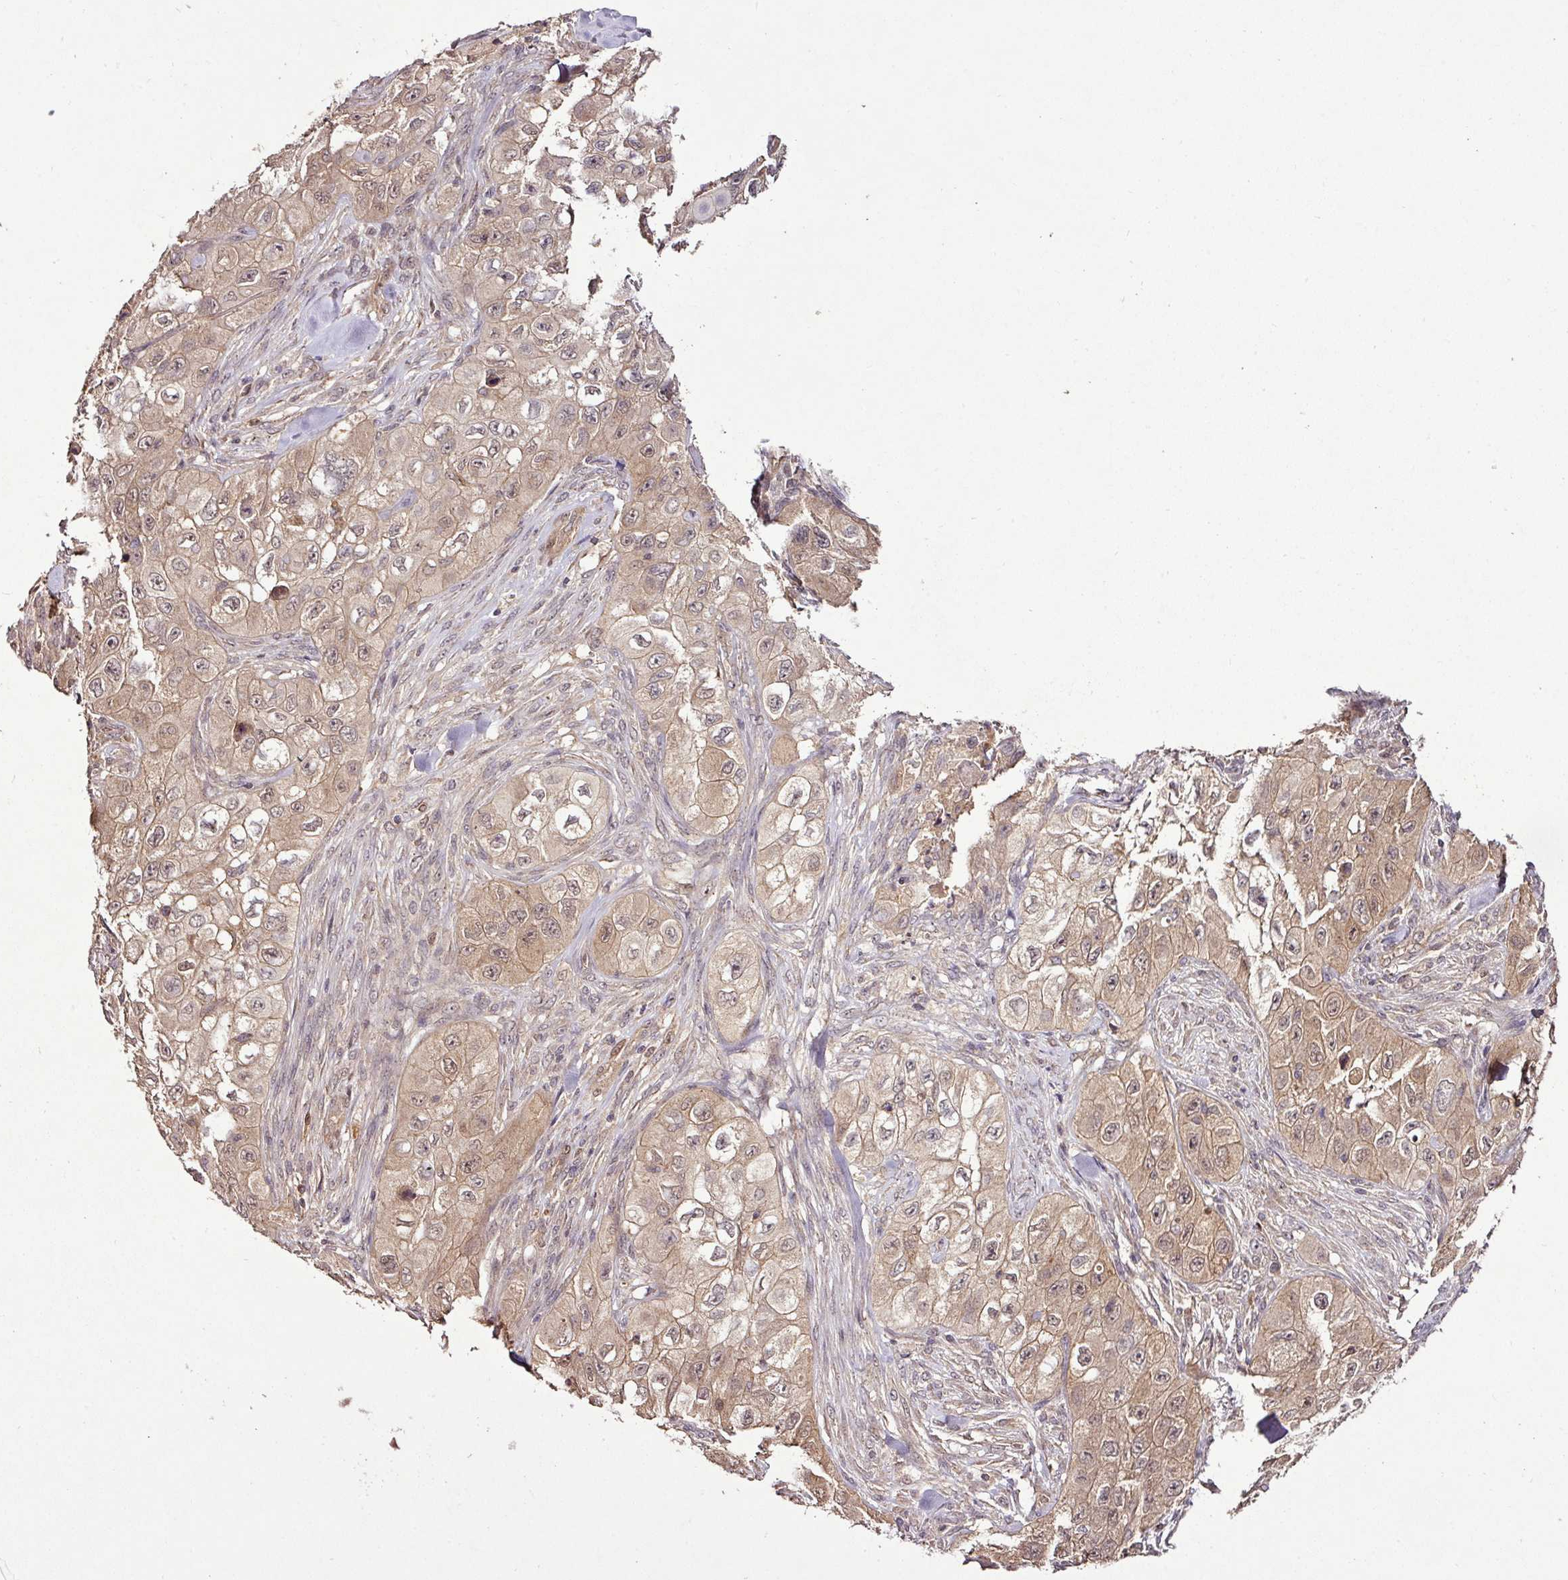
{"staining": {"intensity": "moderate", "quantity": ">75%", "location": "cytoplasmic/membranous,nuclear"}, "tissue": "skin cancer", "cell_type": "Tumor cells", "image_type": "cancer", "snomed": [{"axis": "morphology", "description": "Squamous cell carcinoma, NOS"}, {"axis": "topography", "description": "Skin"}, {"axis": "topography", "description": "Subcutis"}], "caption": "Immunohistochemistry (IHC) histopathology image of human skin squamous cell carcinoma stained for a protein (brown), which reveals medium levels of moderate cytoplasmic/membranous and nuclear positivity in about >75% of tumor cells.", "gene": "FAIM", "patient": {"sex": "male", "age": 73}}